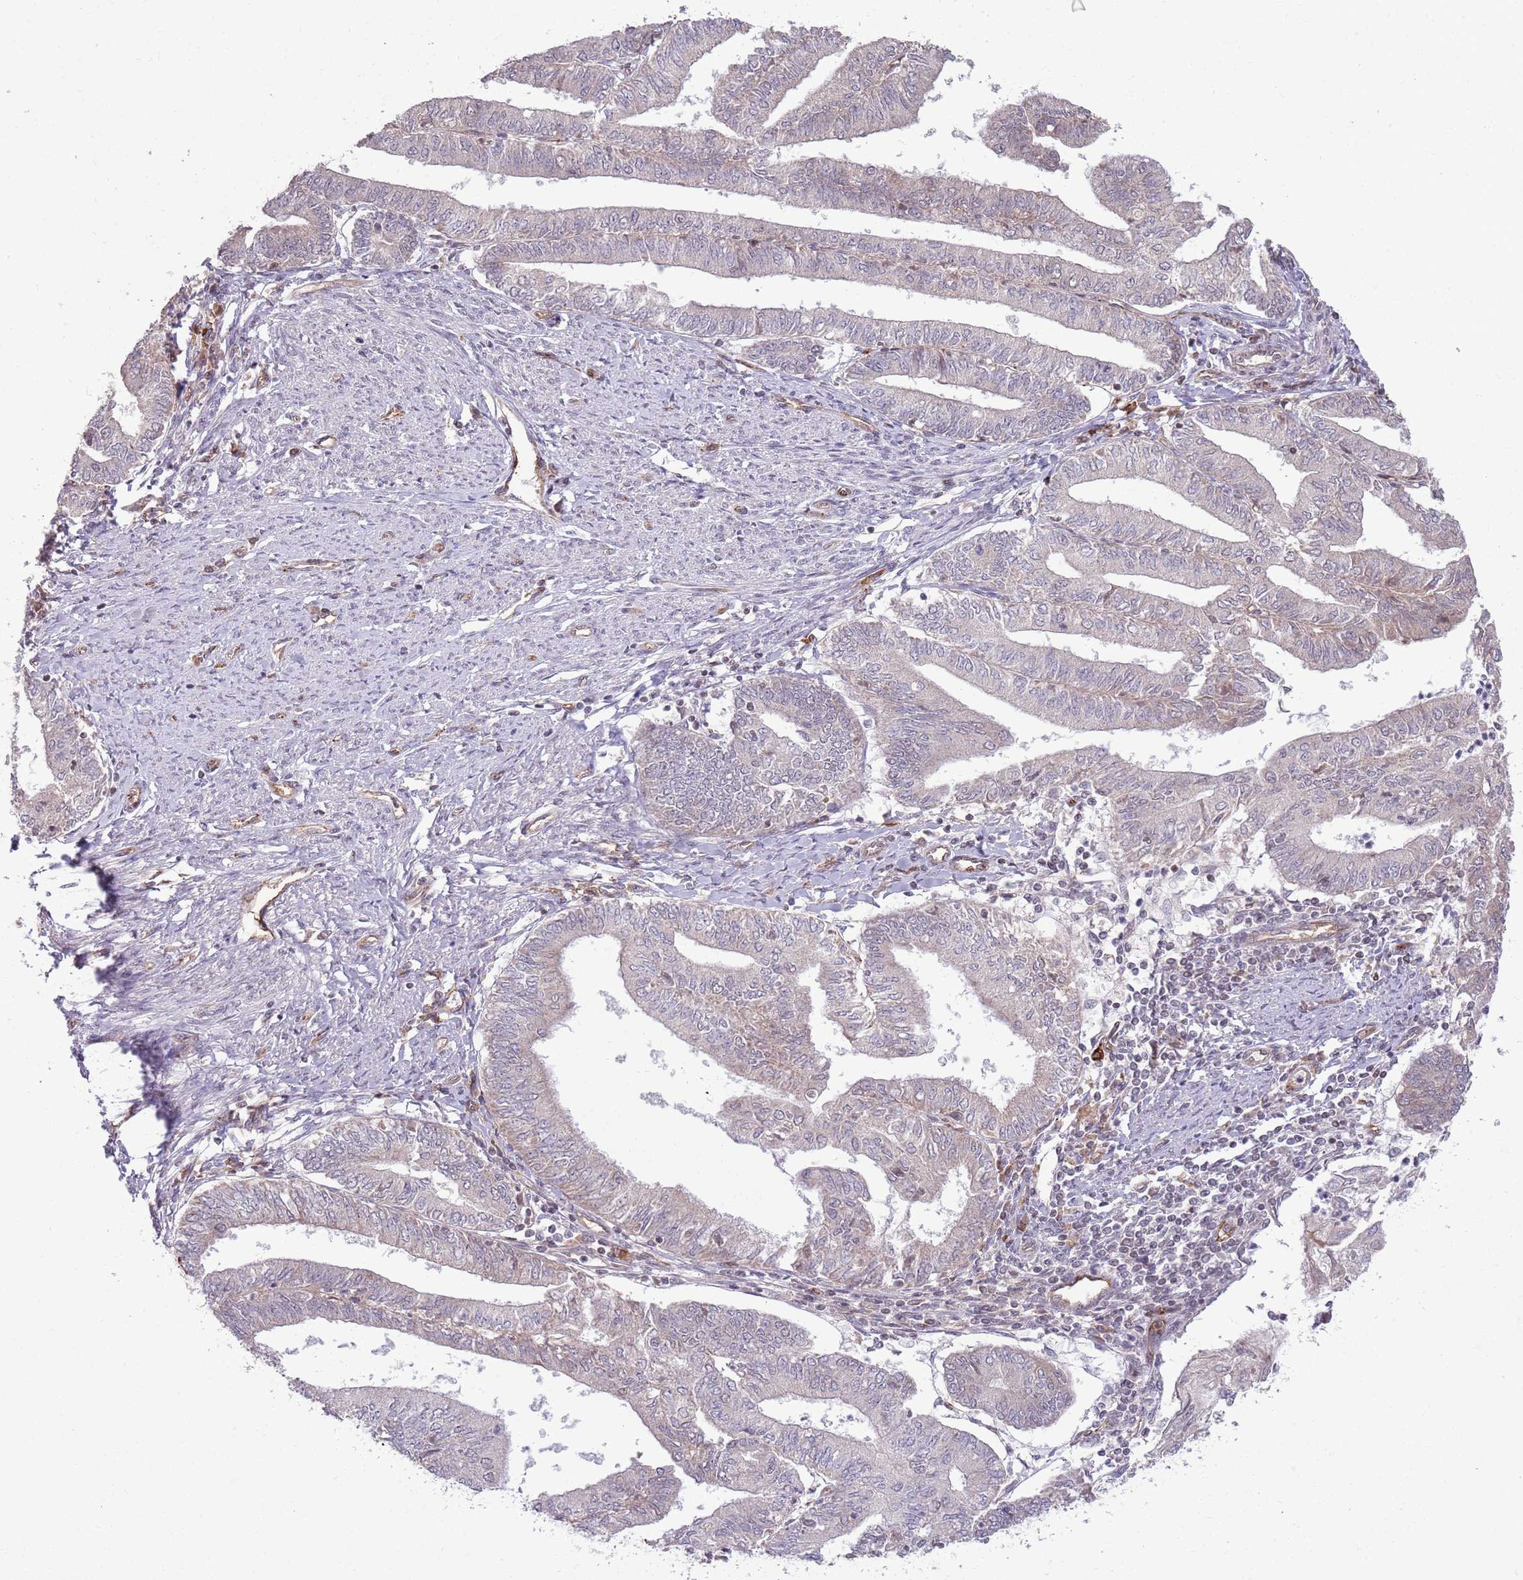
{"staining": {"intensity": "negative", "quantity": "none", "location": "none"}, "tissue": "endometrial cancer", "cell_type": "Tumor cells", "image_type": "cancer", "snomed": [{"axis": "morphology", "description": "Adenocarcinoma, NOS"}, {"axis": "topography", "description": "Endometrium"}], "caption": "The immunohistochemistry micrograph has no significant positivity in tumor cells of adenocarcinoma (endometrial) tissue. (DAB (3,3'-diaminobenzidine) immunohistochemistry (IHC), high magnification).", "gene": "DPP10", "patient": {"sex": "female", "age": 66}}